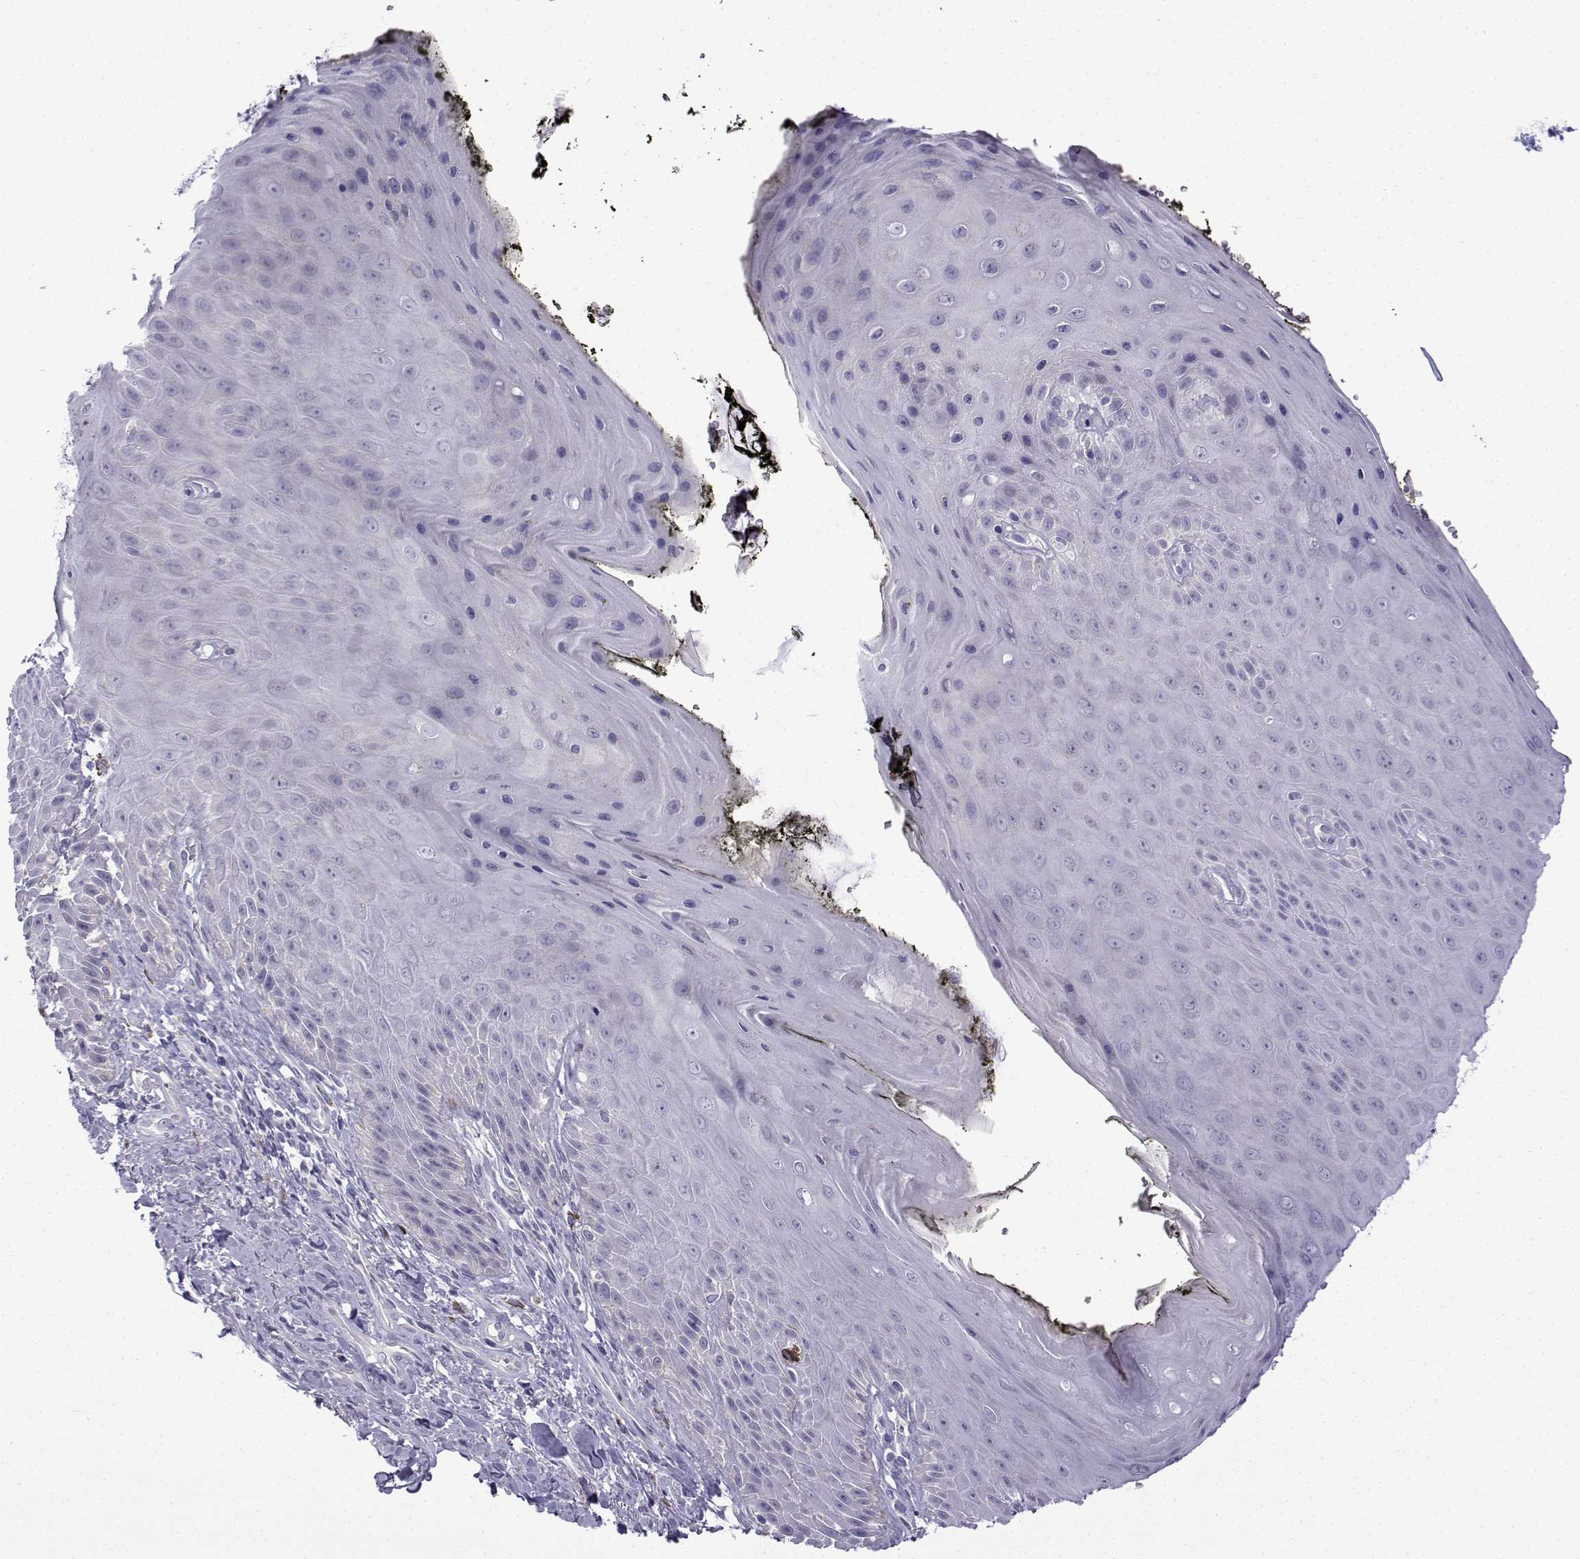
{"staining": {"intensity": "negative", "quantity": "none", "location": "none"}, "tissue": "skin", "cell_type": "Epidermal cells", "image_type": "normal", "snomed": [{"axis": "morphology", "description": "Normal tissue, NOS"}, {"axis": "topography", "description": "Anal"}, {"axis": "topography", "description": "Peripheral nerve tissue"}], "caption": "An image of skin stained for a protein displays no brown staining in epidermal cells. (DAB (3,3'-diaminobenzidine) immunohistochemistry (IHC) with hematoxylin counter stain).", "gene": "SPACA7", "patient": {"sex": "male", "age": 53}}